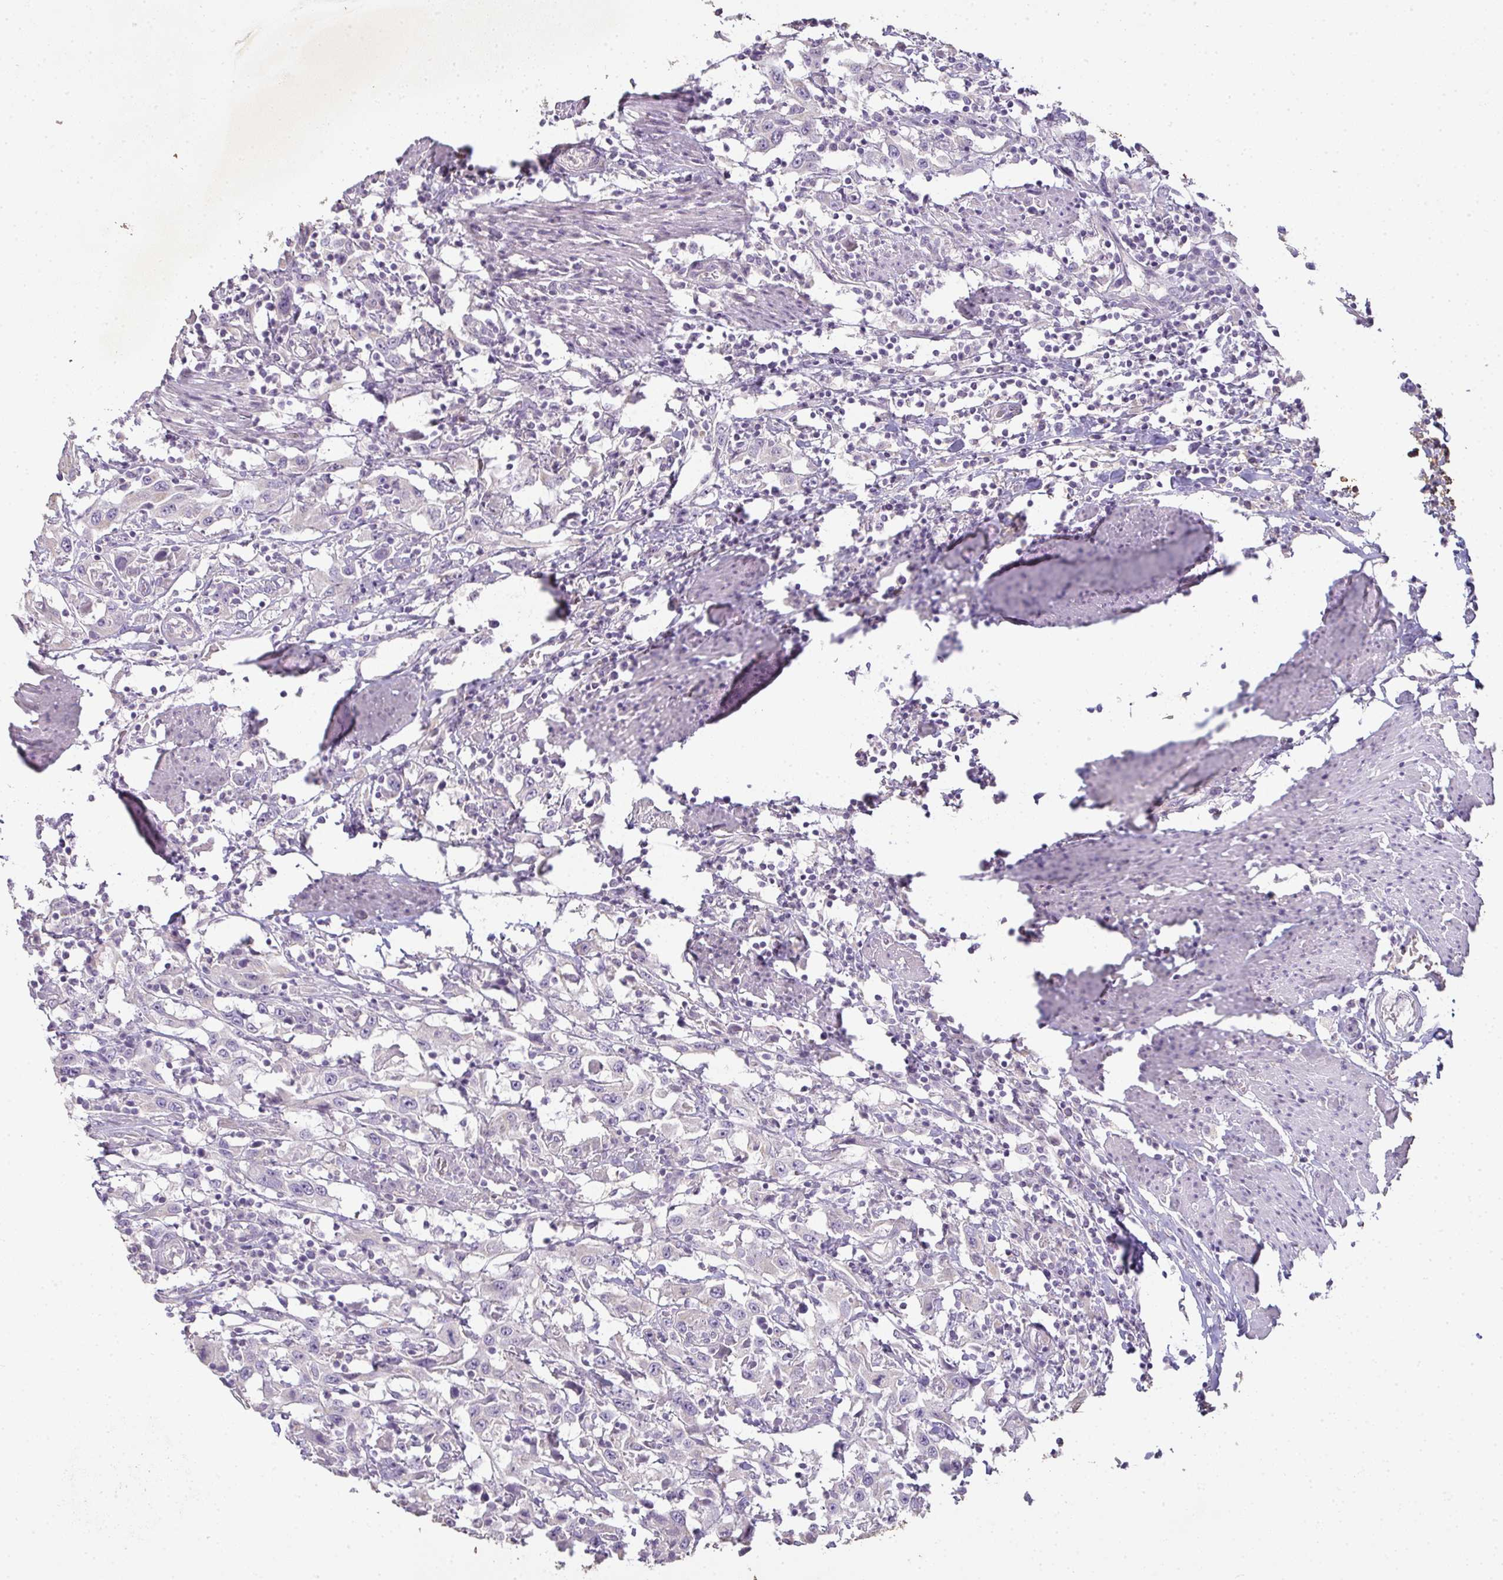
{"staining": {"intensity": "negative", "quantity": "none", "location": "none"}, "tissue": "urothelial cancer", "cell_type": "Tumor cells", "image_type": "cancer", "snomed": [{"axis": "morphology", "description": "Urothelial carcinoma, High grade"}, {"axis": "topography", "description": "Urinary bladder"}], "caption": "Urothelial cancer stained for a protein using immunohistochemistry shows no positivity tumor cells.", "gene": "CMPK1", "patient": {"sex": "male", "age": 61}}